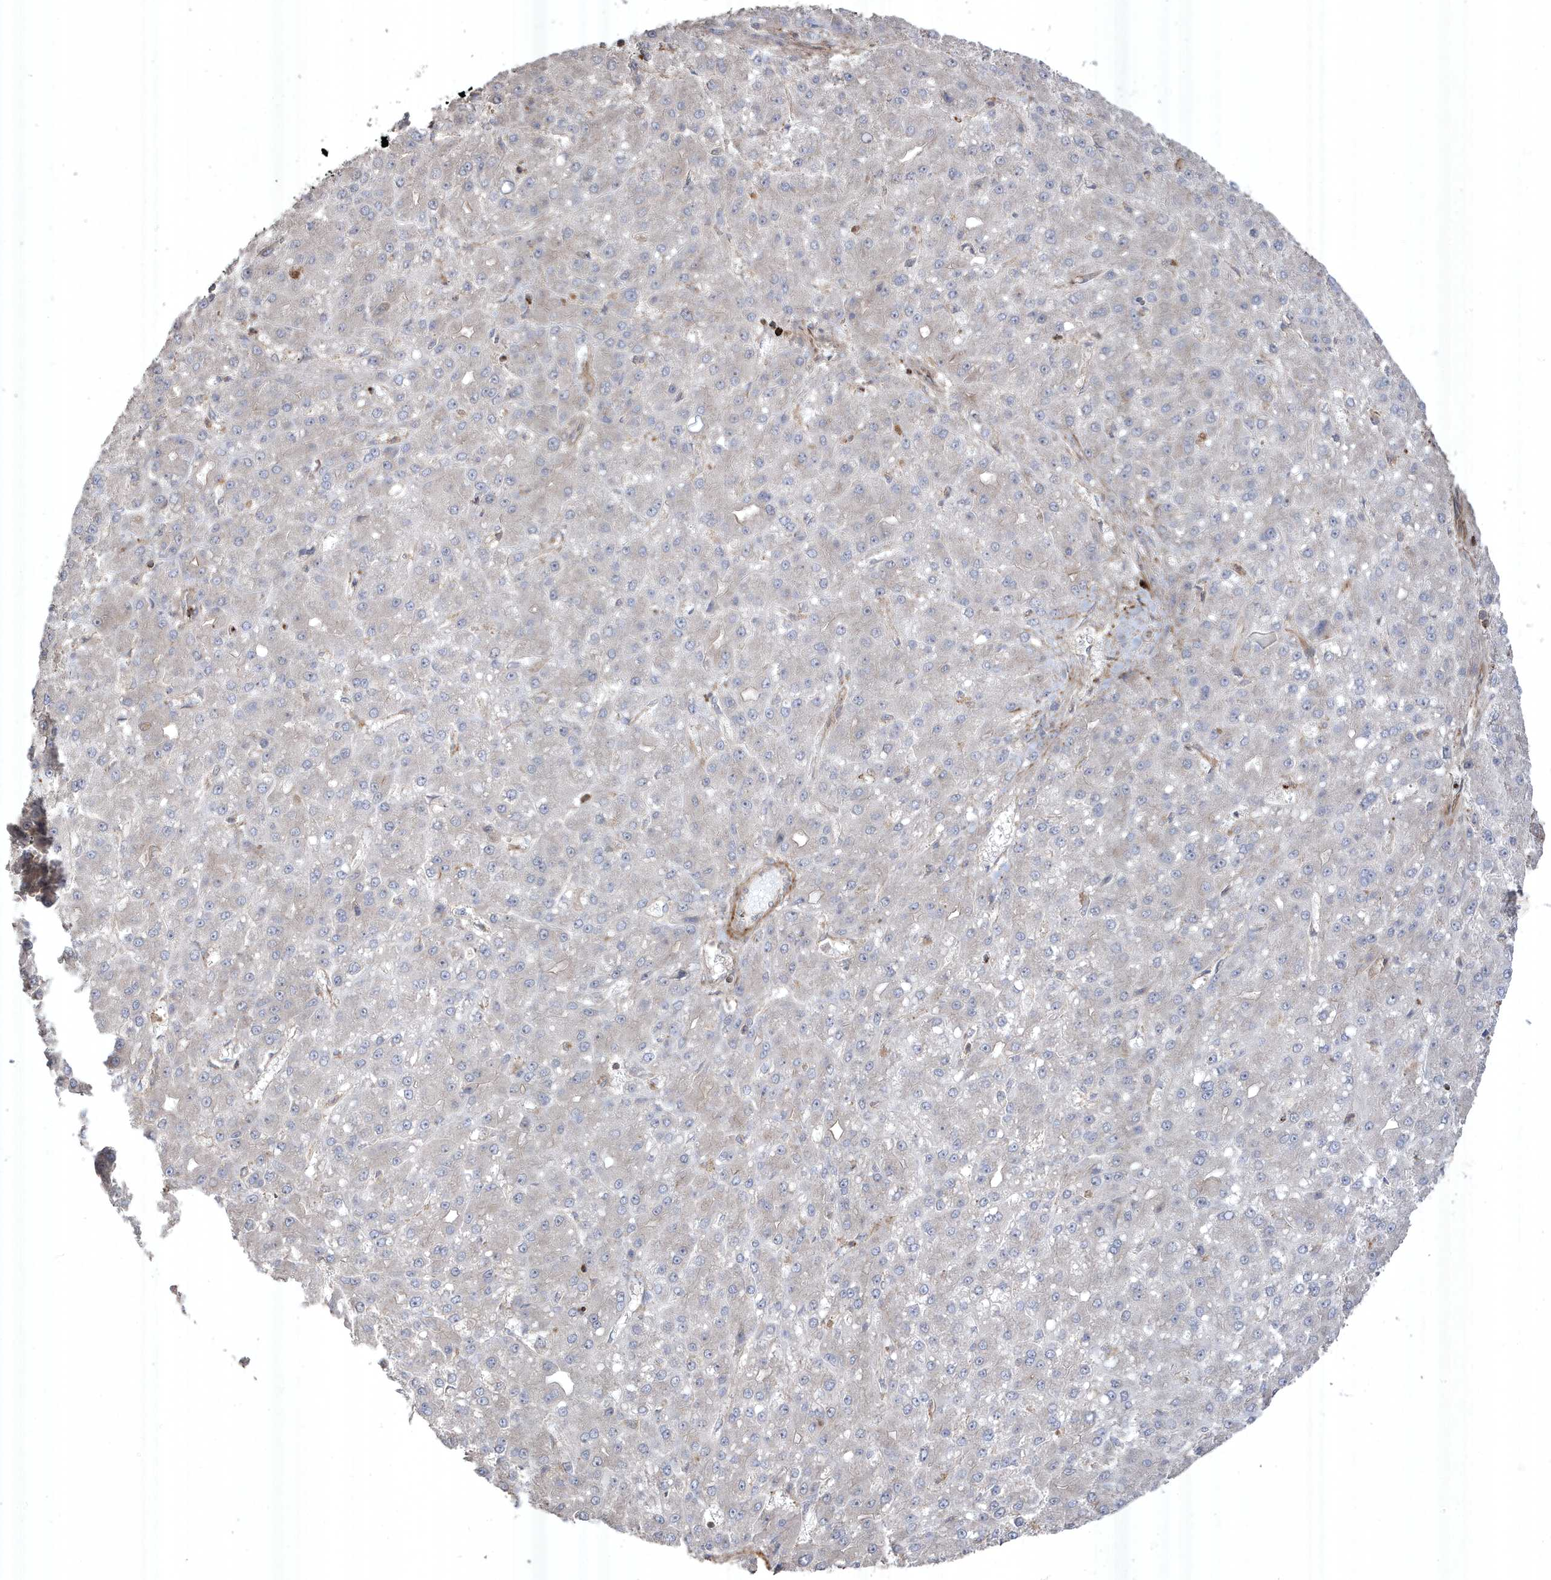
{"staining": {"intensity": "negative", "quantity": "none", "location": "none"}, "tissue": "liver cancer", "cell_type": "Tumor cells", "image_type": "cancer", "snomed": [{"axis": "morphology", "description": "Carcinoma, Hepatocellular, NOS"}, {"axis": "topography", "description": "Liver"}], "caption": "Immunohistochemical staining of liver cancer exhibits no significant staining in tumor cells. (DAB (3,3'-diaminobenzidine) immunohistochemistry visualized using brightfield microscopy, high magnification).", "gene": "CETN3", "patient": {"sex": "male", "age": 67}}